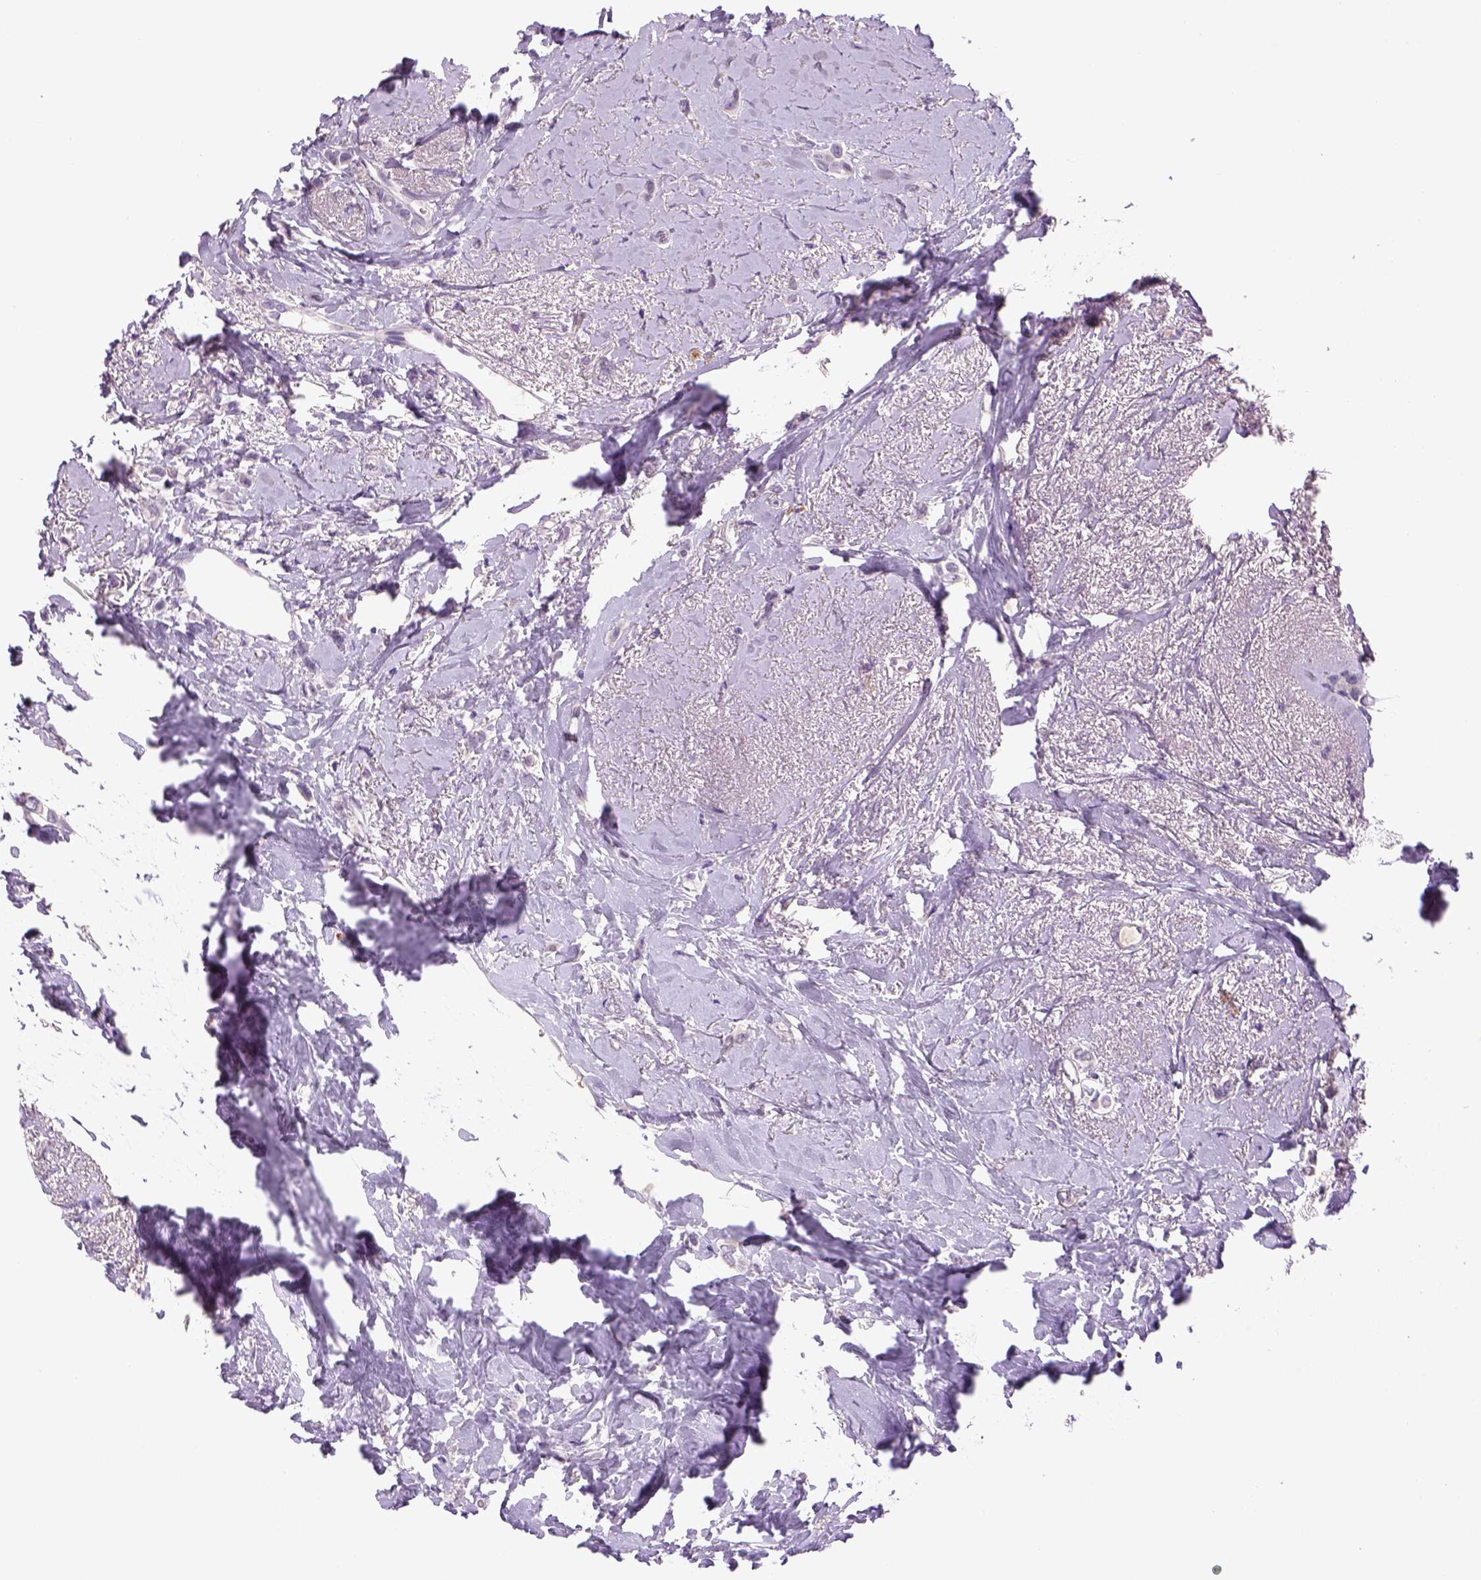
{"staining": {"intensity": "negative", "quantity": "none", "location": "none"}, "tissue": "breast cancer", "cell_type": "Tumor cells", "image_type": "cancer", "snomed": [{"axis": "morphology", "description": "Lobular carcinoma"}, {"axis": "topography", "description": "Breast"}], "caption": "This image is of breast lobular carcinoma stained with immunohistochemistry to label a protein in brown with the nuclei are counter-stained blue. There is no expression in tumor cells.", "gene": "DBH", "patient": {"sex": "female", "age": 66}}